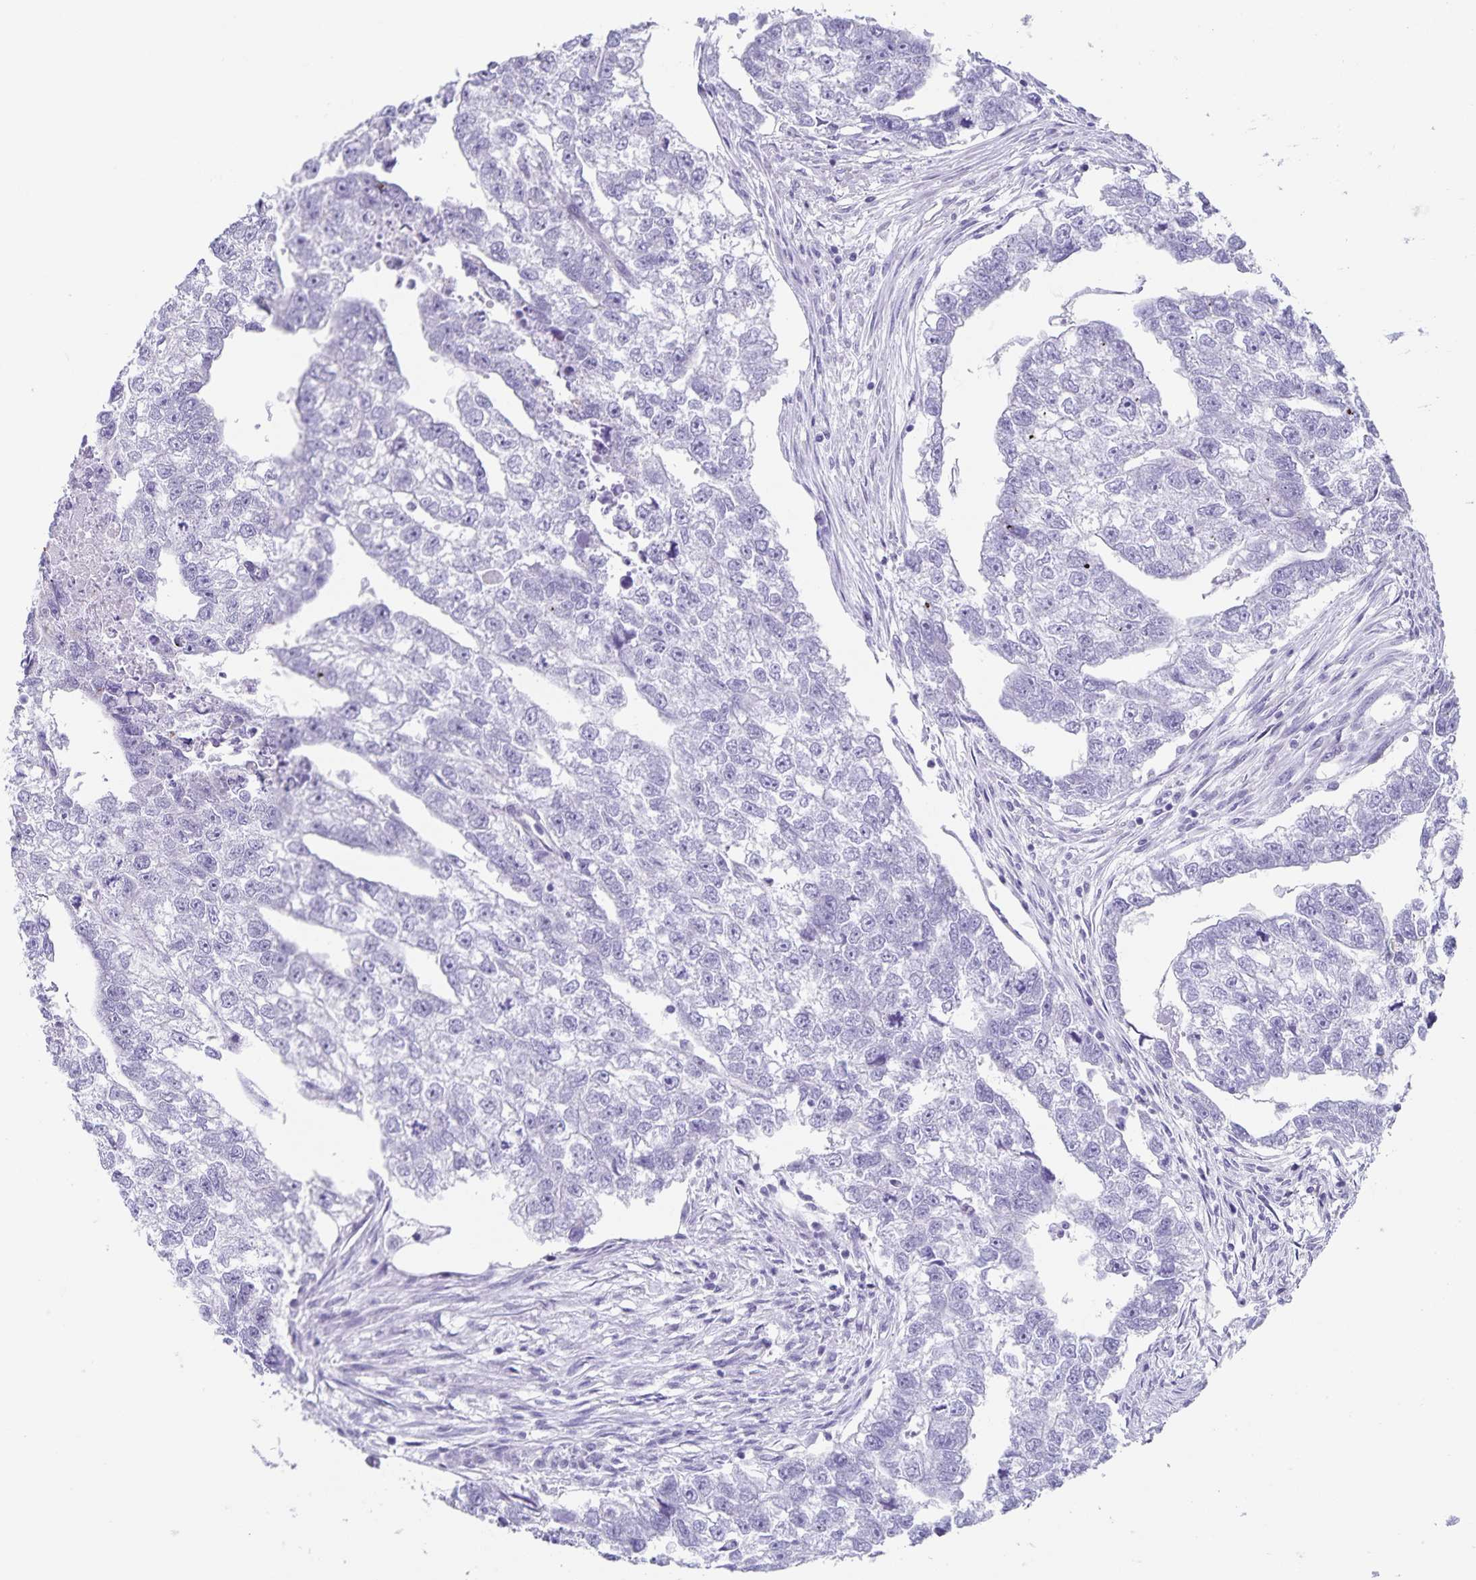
{"staining": {"intensity": "negative", "quantity": "none", "location": "none"}, "tissue": "testis cancer", "cell_type": "Tumor cells", "image_type": "cancer", "snomed": [{"axis": "morphology", "description": "Carcinoma, Embryonal, NOS"}, {"axis": "morphology", "description": "Teratoma, malignant, NOS"}, {"axis": "topography", "description": "Testis"}], "caption": "This is an immunohistochemistry (IHC) photomicrograph of teratoma (malignant) (testis). There is no expression in tumor cells.", "gene": "SYNM", "patient": {"sex": "male", "age": 44}}